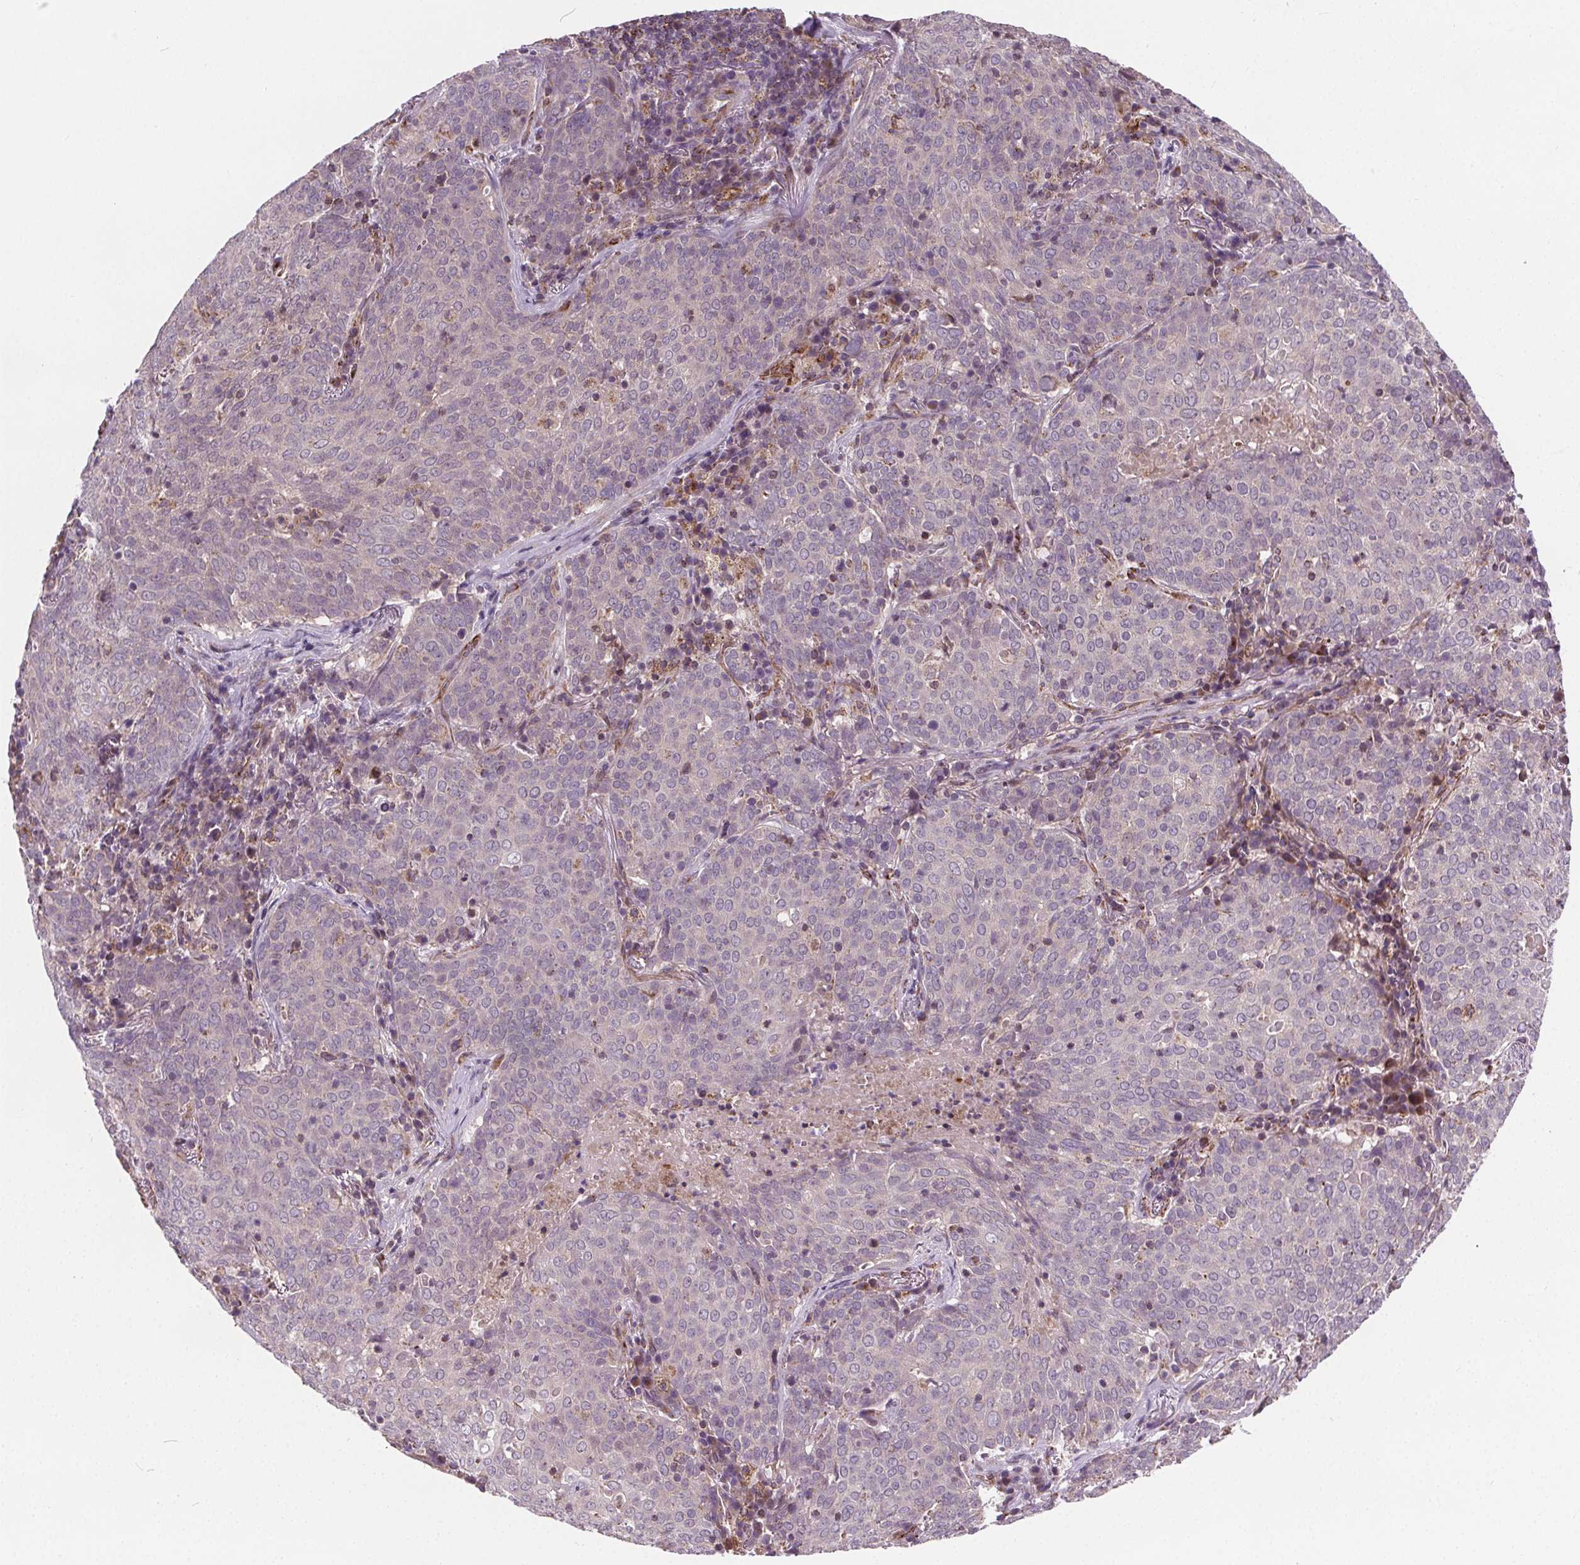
{"staining": {"intensity": "negative", "quantity": "none", "location": "none"}, "tissue": "lung cancer", "cell_type": "Tumor cells", "image_type": "cancer", "snomed": [{"axis": "morphology", "description": "Squamous cell carcinoma, NOS"}, {"axis": "topography", "description": "Lung"}], "caption": "A micrograph of human squamous cell carcinoma (lung) is negative for staining in tumor cells.", "gene": "GOLT1B", "patient": {"sex": "male", "age": 82}}